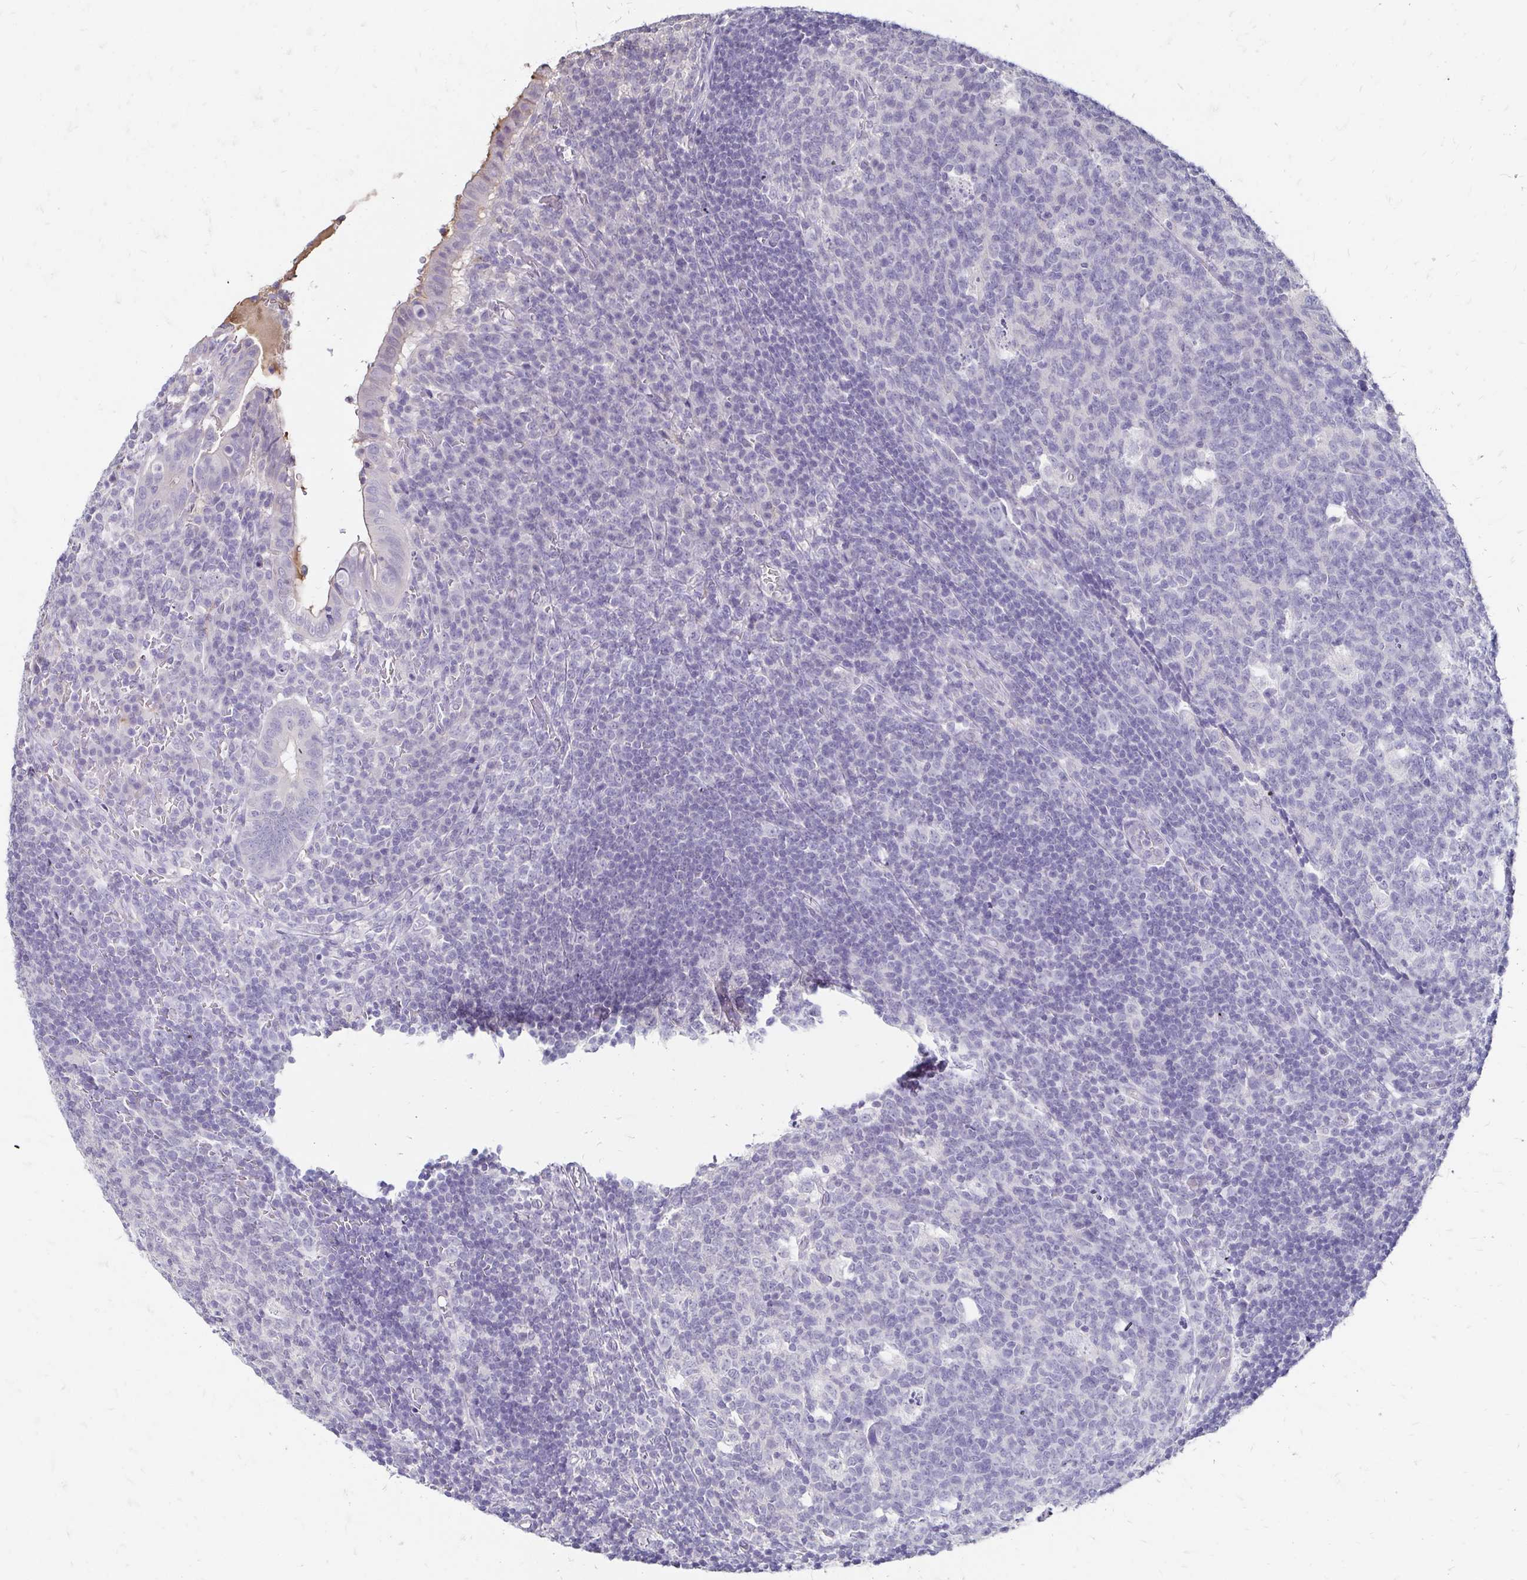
{"staining": {"intensity": "negative", "quantity": "none", "location": "none"}, "tissue": "appendix", "cell_type": "Glandular cells", "image_type": "normal", "snomed": [{"axis": "morphology", "description": "Normal tissue, NOS"}, {"axis": "topography", "description": "Appendix"}], "caption": "This is an immunohistochemistry micrograph of normal appendix. There is no staining in glandular cells.", "gene": "SCG3", "patient": {"sex": "male", "age": 18}}